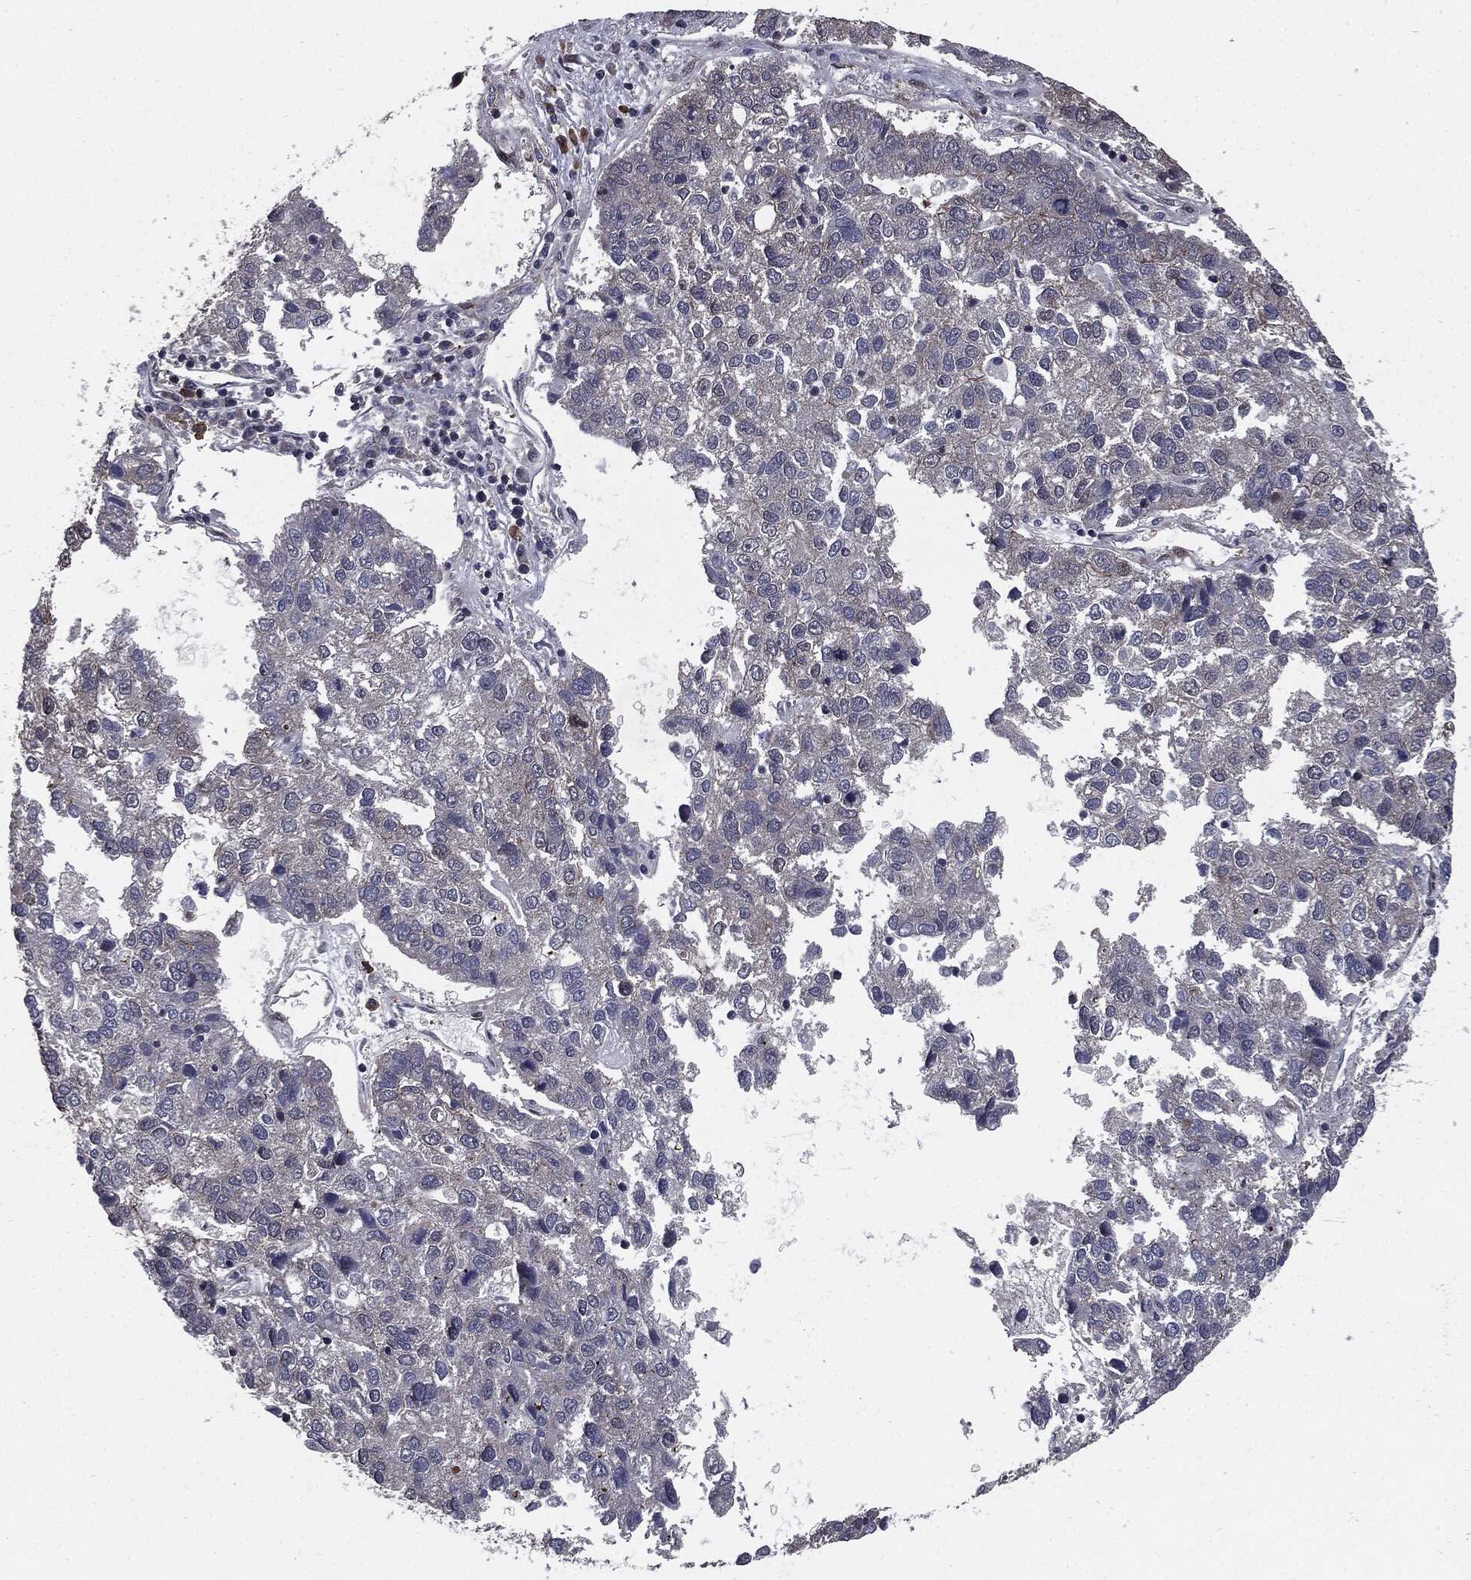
{"staining": {"intensity": "negative", "quantity": "none", "location": "none"}, "tissue": "pancreatic cancer", "cell_type": "Tumor cells", "image_type": "cancer", "snomed": [{"axis": "morphology", "description": "Adenocarcinoma, NOS"}, {"axis": "topography", "description": "Pancreas"}], "caption": "Immunohistochemical staining of pancreatic cancer (adenocarcinoma) shows no significant expression in tumor cells. (Stains: DAB (3,3'-diaminobenzidine) immunohistochemistry with hematoxylin counter stain, Microscopy: brightfield microscopy at high magnification).", "gene": "PTPA", "patient": {"sex": "female", "age": 61}}